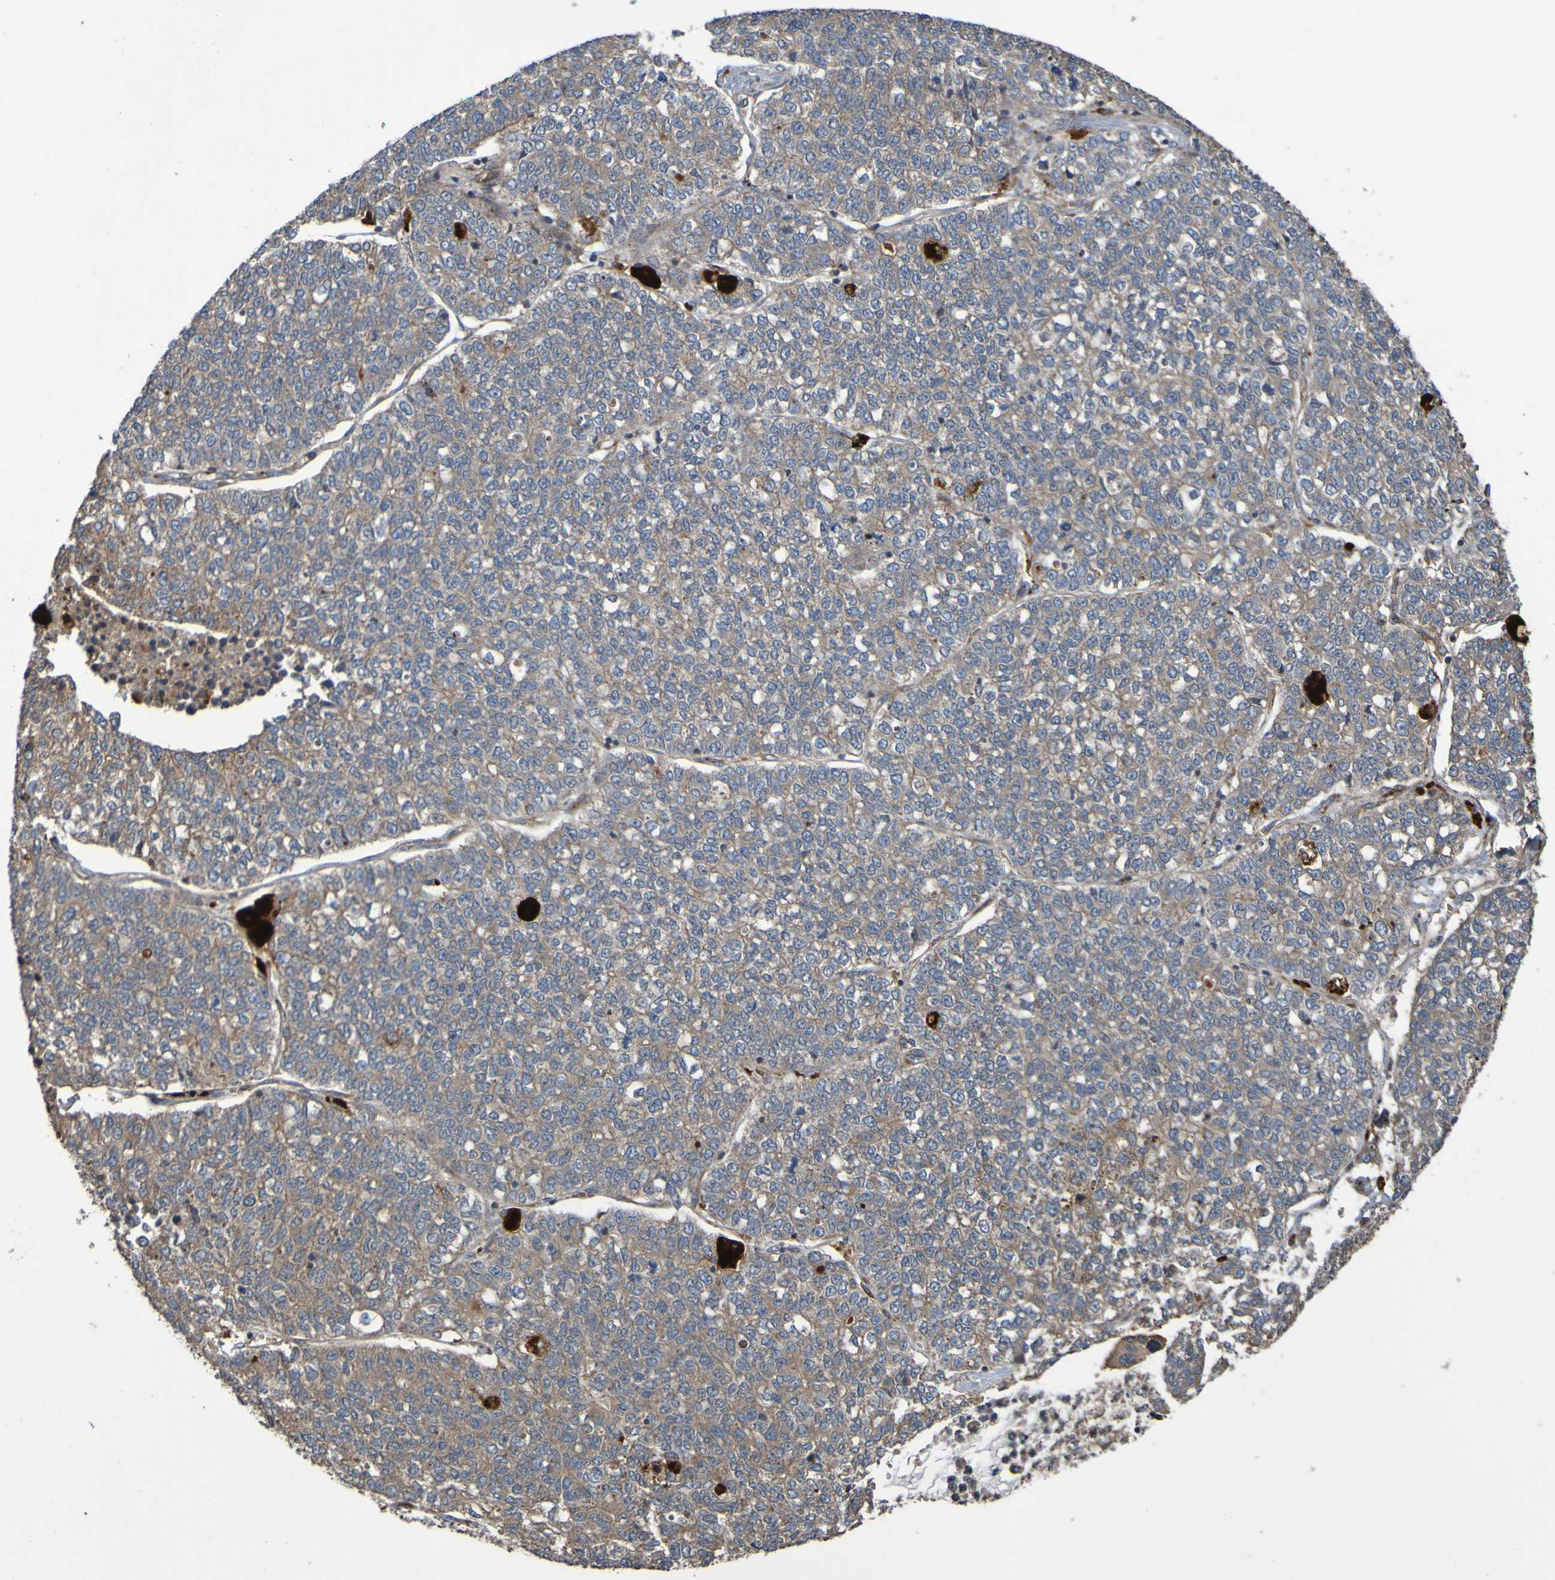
{"staining": {"intensity": "weak", "quantity": ">75%", "location": "cytoplasmic/membranous"}, "tissue": "lung cancer", "cell_type": "Tumor cells", "image_type": "cancer", "snomed": [{"axis": "morphology", "description": "Adenocarcinoma, NOS"}, {"axis": "topography", "description": "Lung"}], "caption": "Protein analysis of lung adenocarcinoma tissue displays weak cytoplasmic/membranous positivity in about >75% of tumor cells.", "gene": "UCN", "patient": {"sex": "male", "age": 49}}